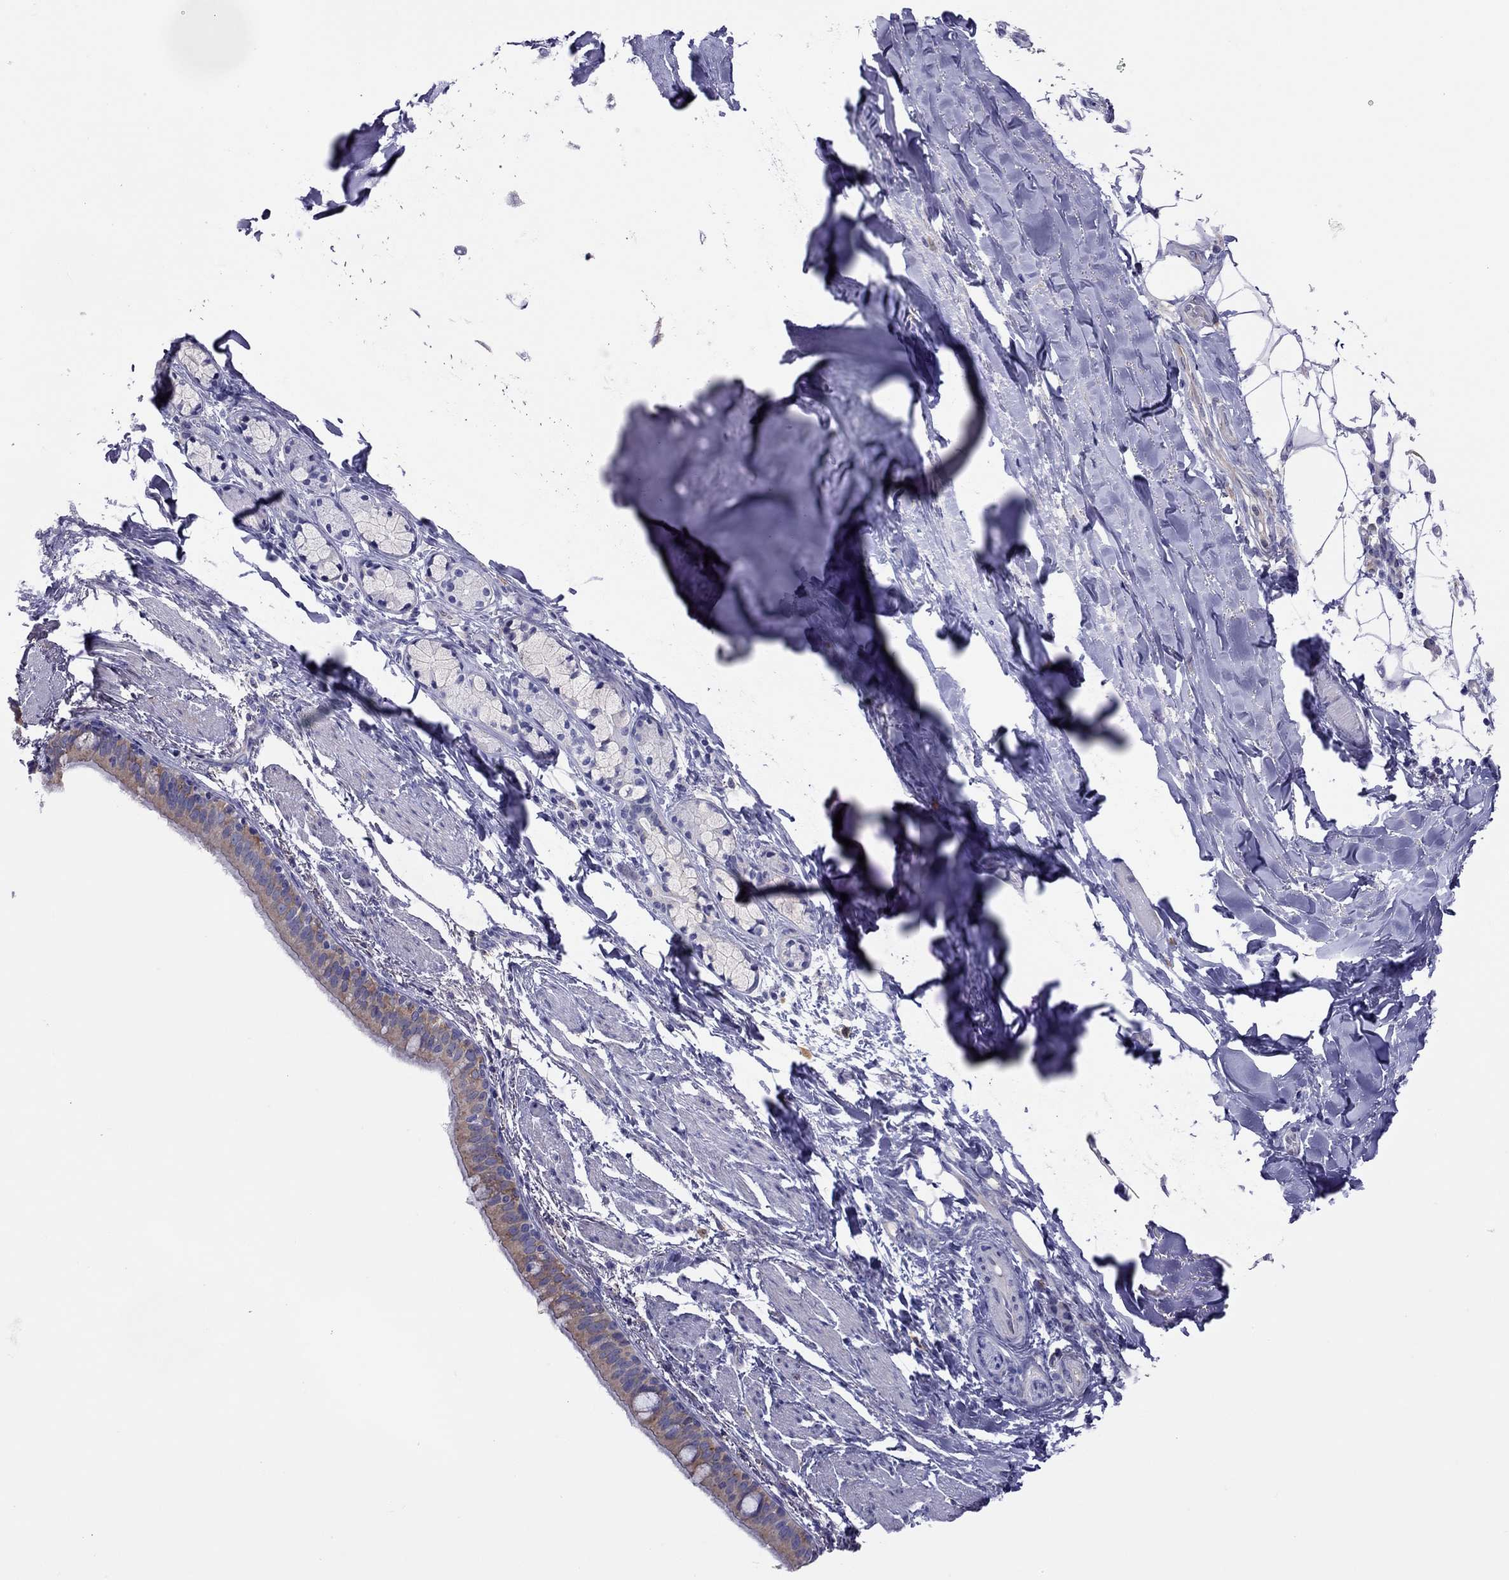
{"staining": {"intensity": "moderate", "quantity": "<25%", "location": "cytoplasmic/membranous"}, "tissue": "bronchus", "cell_type": "Respiratory epithelial cells", "image_type": "normal", "snomed": [{"axis": "morphology", "description": "Normal tissue, NOS"}, {"axis": "morphology", "description": "Squamous cell carcinoma, NOS"}, {"axis": "topography", "description": "Bronchus"}, {"axis": "topography", "description": "Lung"}], "caption": "The photomicrograph displays a brown stain indicating the presence of a protein in the cytoplasmic/membranous of respiratory epithelial cells in bronchus.", "gene": "ALOX15B", "patient": {"sex": "male", "age": 69}}